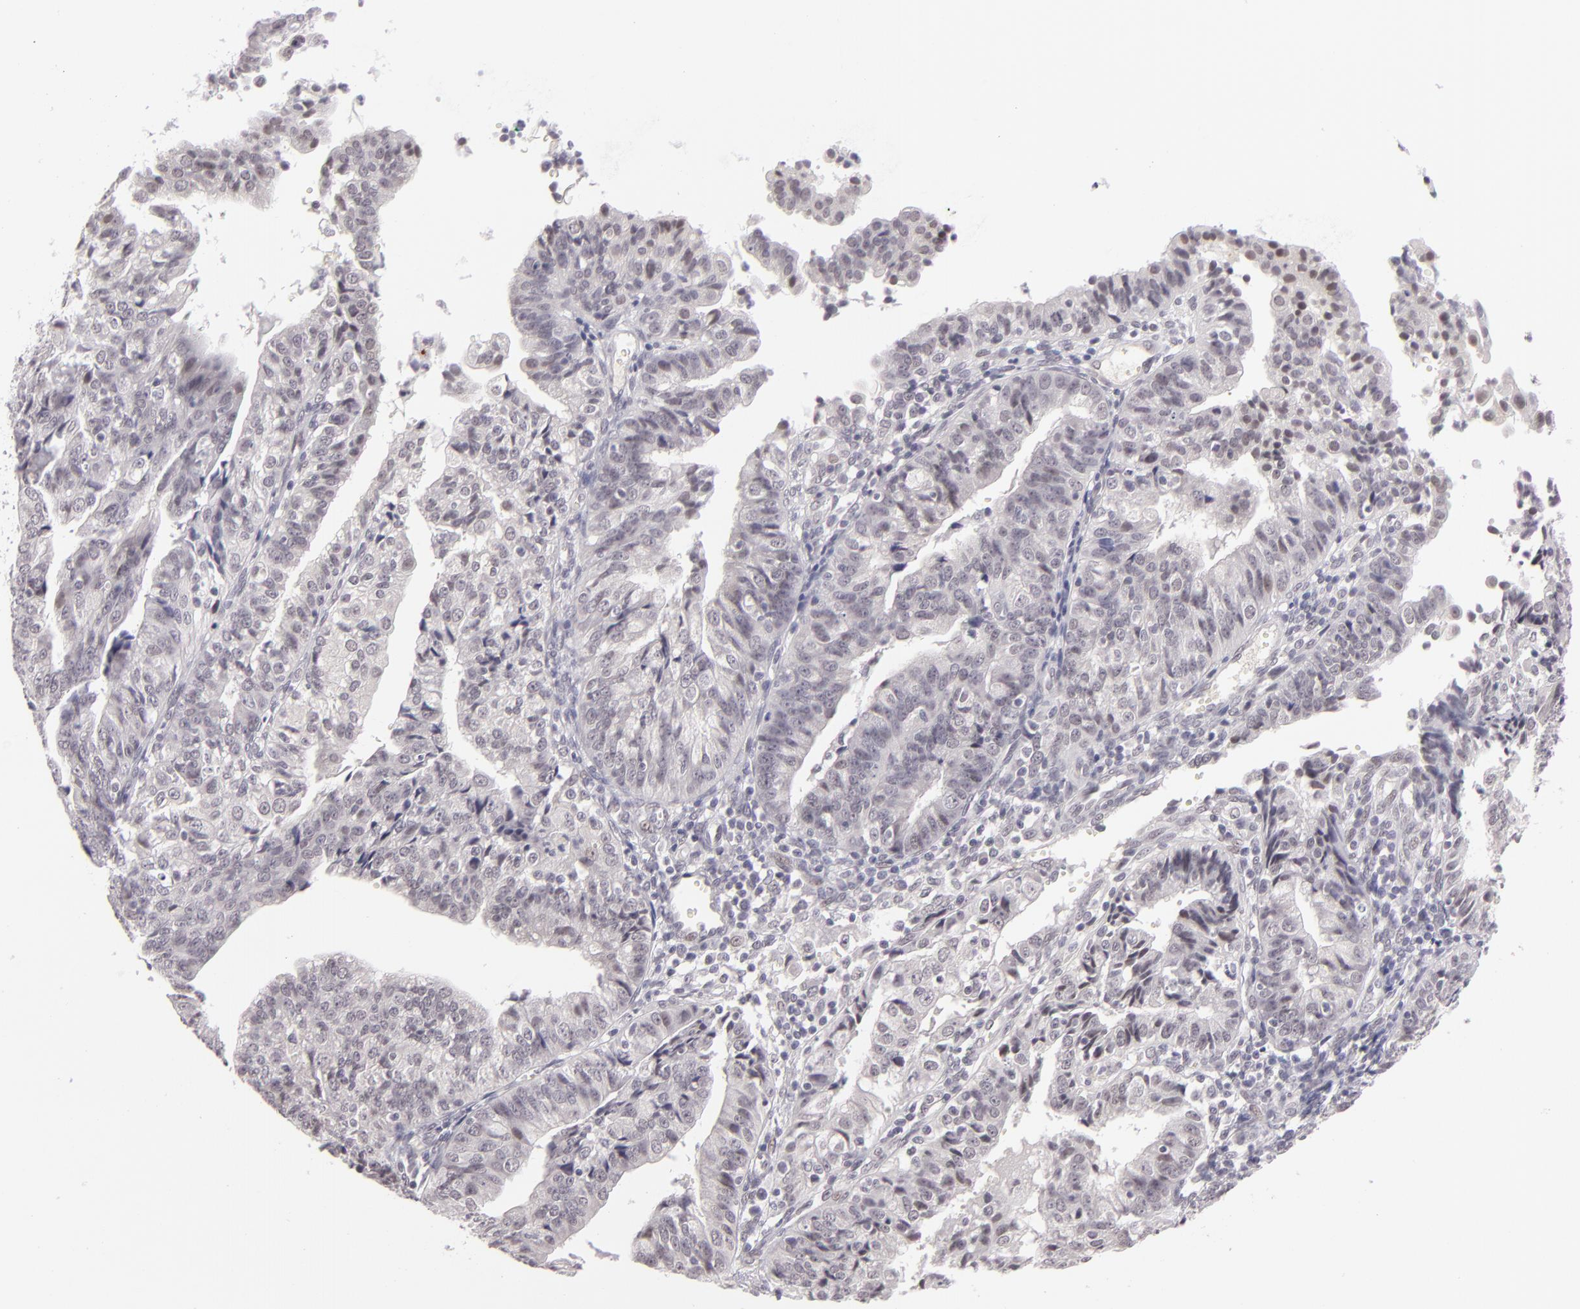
{"staining": {"intensity": "negative", "quantity": "none", "location": "none"}, "tissue": "endometrial cancer", "cell_type": "Tumor cells", "image_type": "cancer", "snomed": [{"axis": "morphology", "description": "Adenocarcinoma, NOS"}, {"axis": "topography", "description": "Endometrium"}], "caption": "A high-resolution micrograph shows immunohistochemistry (IHC) staining of endometrial cancer (adenocarcinoma), which shows no significant staining in tumor cells.", "gene": "ZNF205", "patient": {"sex": "female", "age": 56}}